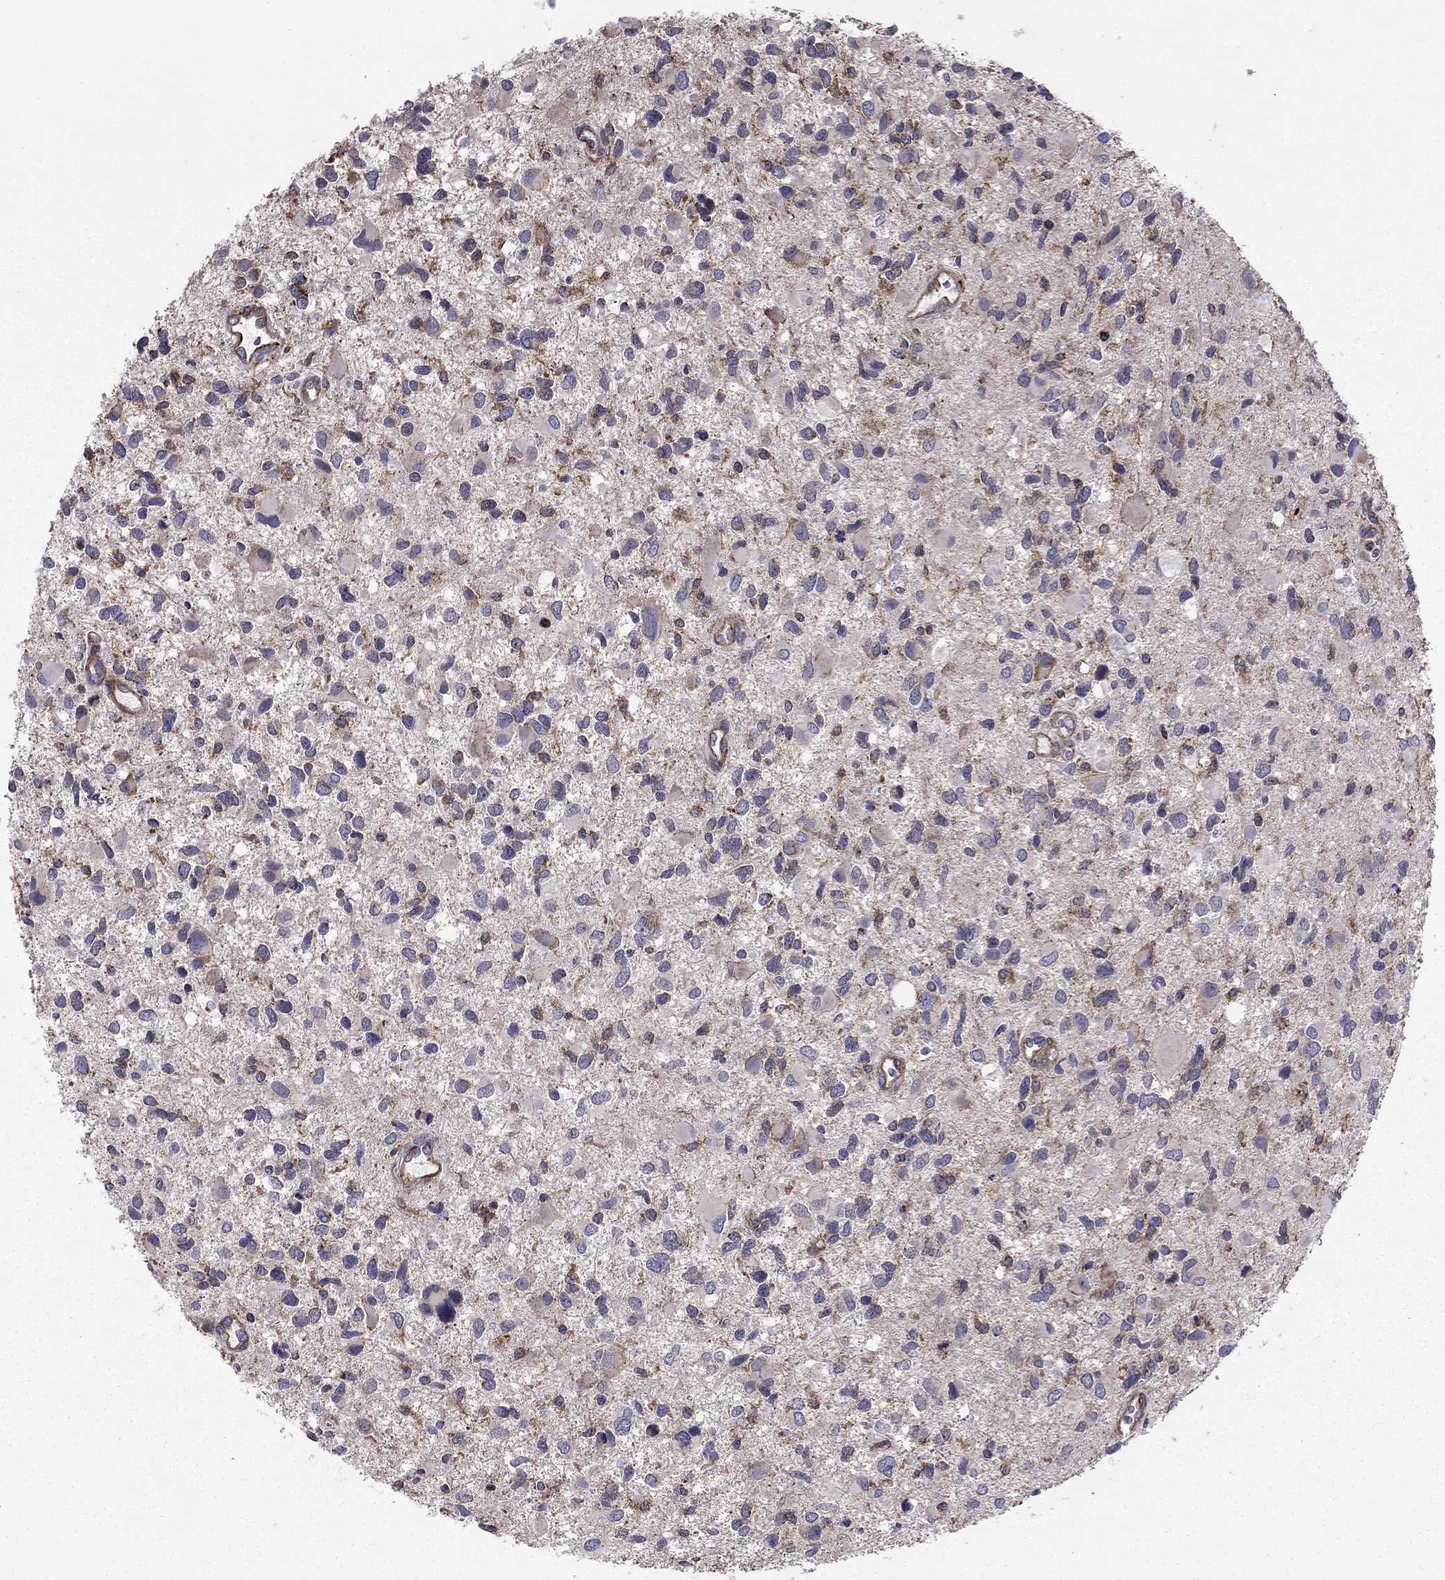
{"staining": {"intensity": "moderate", "quantity": "<25%", "location": "cytoplasmic/membranous"}, "tissue": "glioma", "cell_type": "Tumor cells", "image_type": "cancer", "snomed": [{"axis": "morphology", "description": "Glioma, malignant, Low grade"}, {"axis": "topography", "description": "Brain"}], "caption": "Glioma stained for a protein reveals moderate cytoplasmic/membranous positivity in tumor cells.", "gene": "ALG6", "patient": {"sex": "female", "age": 32}}